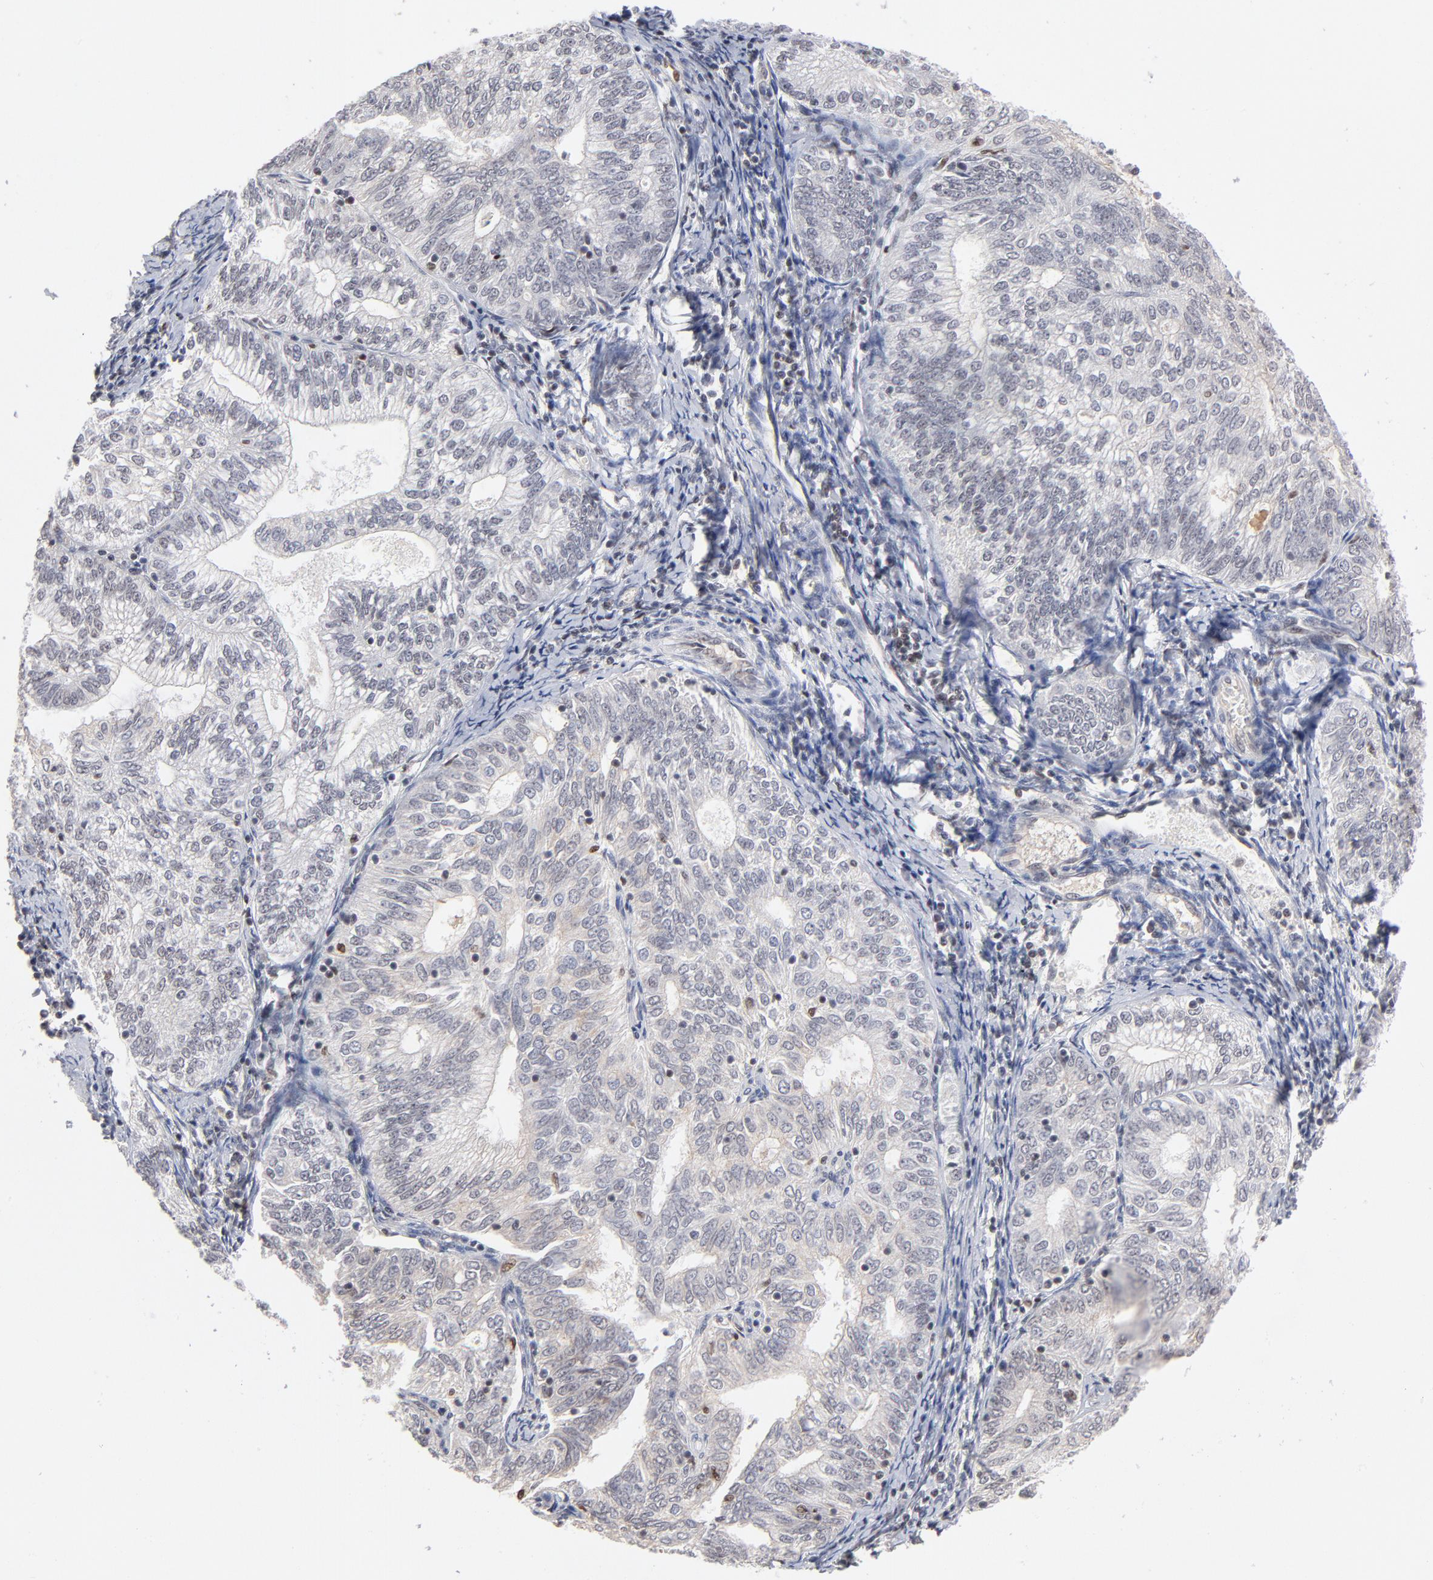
{"staining": {"intensity": "negative", "quantity": "none", "location": "none"}, "tissue": "endometrial cancer", "cell_type": "Tumor cells", "image_type": "cancer", "snomed": [{"axis": "morphology", "description": "Adenocarcinoma, NOS"}, {"axis": "topography", "description": "Endometrium"}], "caption": "The IHC micrograph has no significant expression in tumor cells of endometrial cancer (adenocarcinoma) tissue. The staining is performed using DAB brown chromogen with nuclei counter-stained in using hematoxylin.", "gene": "MAX", "patient": {"sex": "female", "age": 69}}